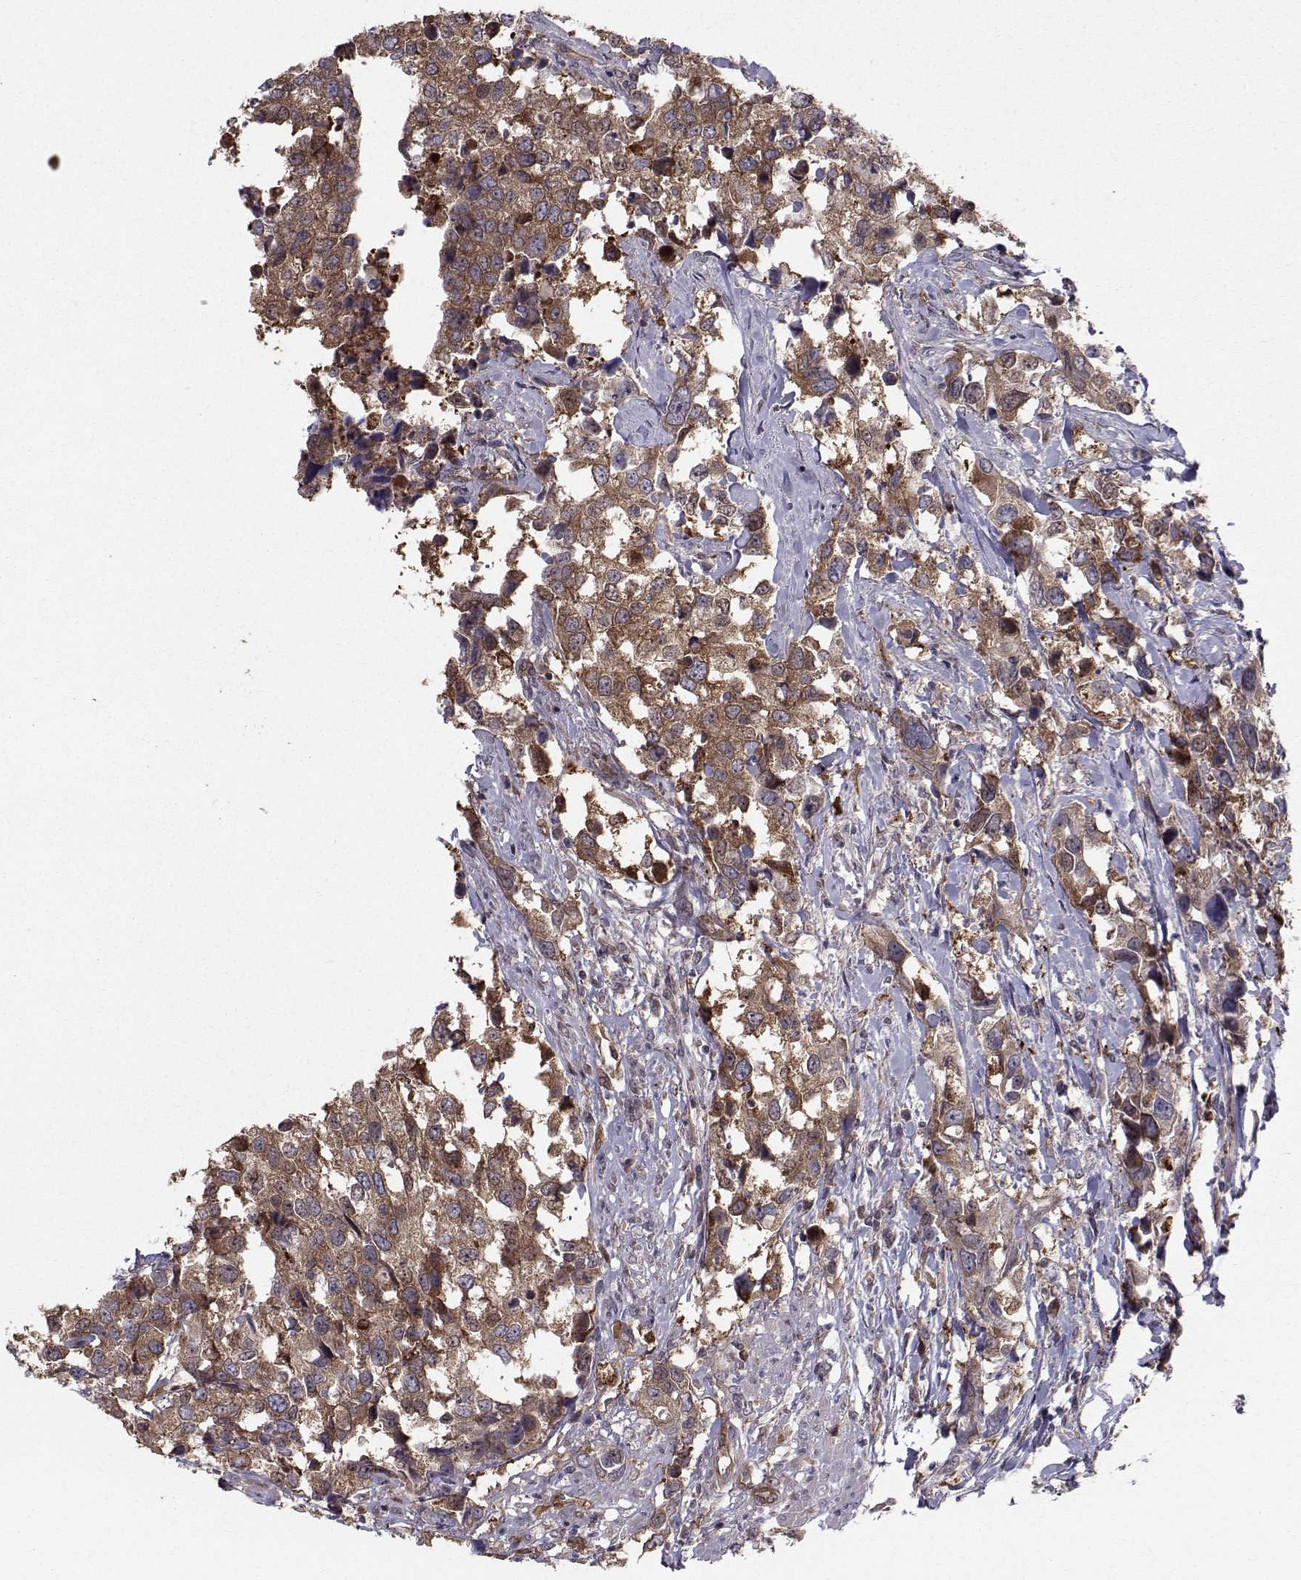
{"staining": {"intensity": "moderate", "quantity": ">75%", "location": "cytoplasmic/membranous"}, "tissue": "urothelial cancer", "cell_type": "Tumor cells", "image_type": "cancer", "snomed": [{"axis": "morphology", "description": "Urothelial carcinoma, NOS"}, {"axis": "morphology", "description": "Urothelial carcinoma, High grade"}, {"axis": "topography", "description": "Urinary bladder"}], "caption": "Moderate cytoplasmic/membranous expression for a protein is present in approximately >75% of tumor cells of high-grade urothelial carcinoma using immunohistochemistry.", "gene": "HSP90AB1", "patient": {"sex": "male", "age": 63}}